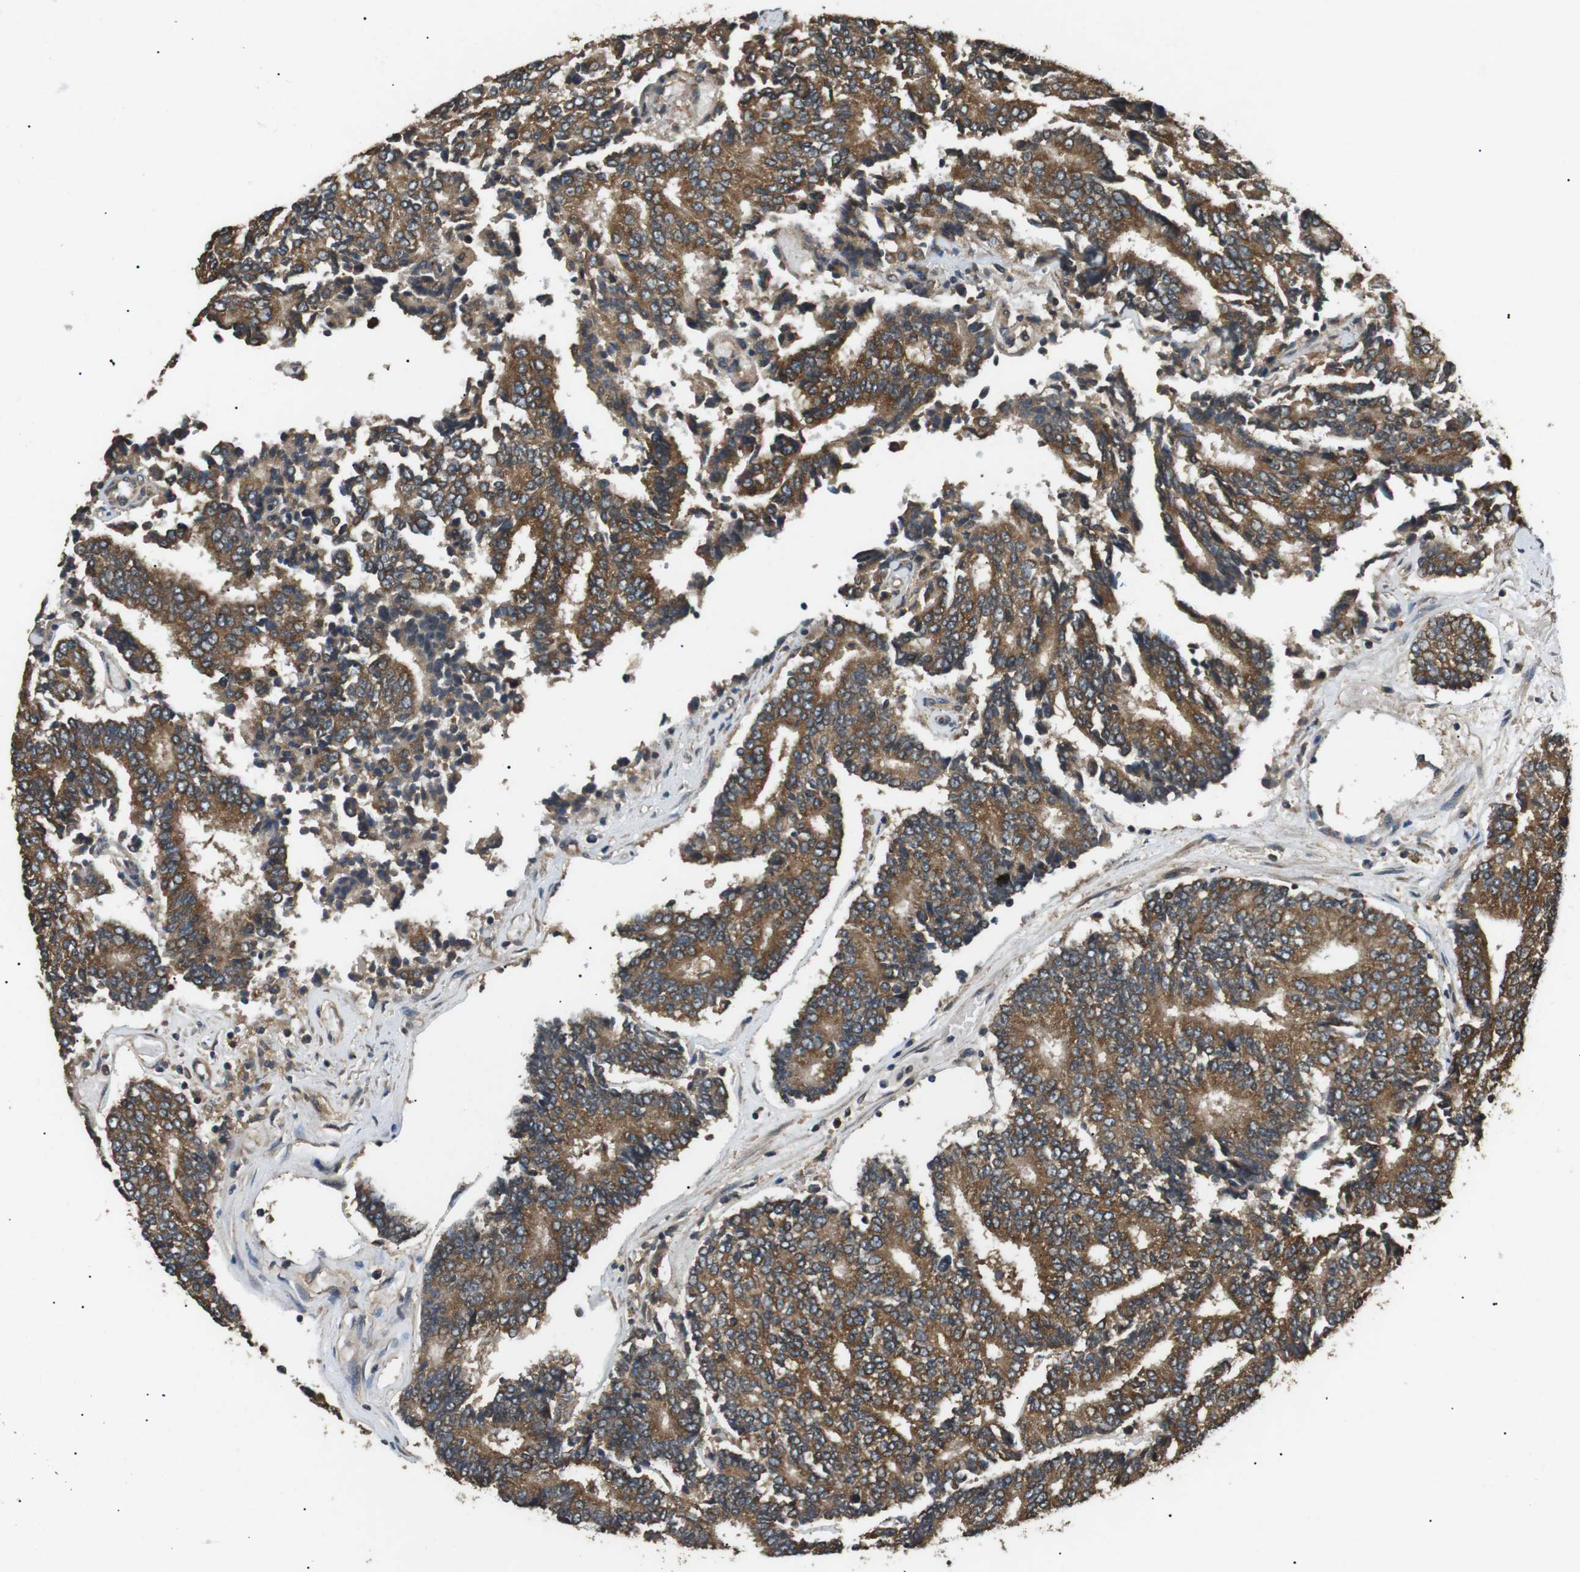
{"staining": {"intensity": "strong", "quantity": ">75%", "location": "cytoplasmic/membranous"}, "tissue": "prostate cancer", "cell_type": "Tumor cells", "image_type": "cancer", "snomed": [{"axis": "morphology", "description": "Normal tissue, NOS"}, {"axis": "morphology", "description": "Adenocarcinoma, High grade"}, {"axis": "topography", "description": "Prostate"}, {"axis": "topography", "description": "Seminal veicle"}], "caption": "The immunohistochemical stain highlights strong cytoplasmic/membranous positivity in tumor cells of adenocarcinoma (high-grade) (prostate) tissue.", "gene": "TBC1D15", "patient": {"sex": "male", "age": 55}}